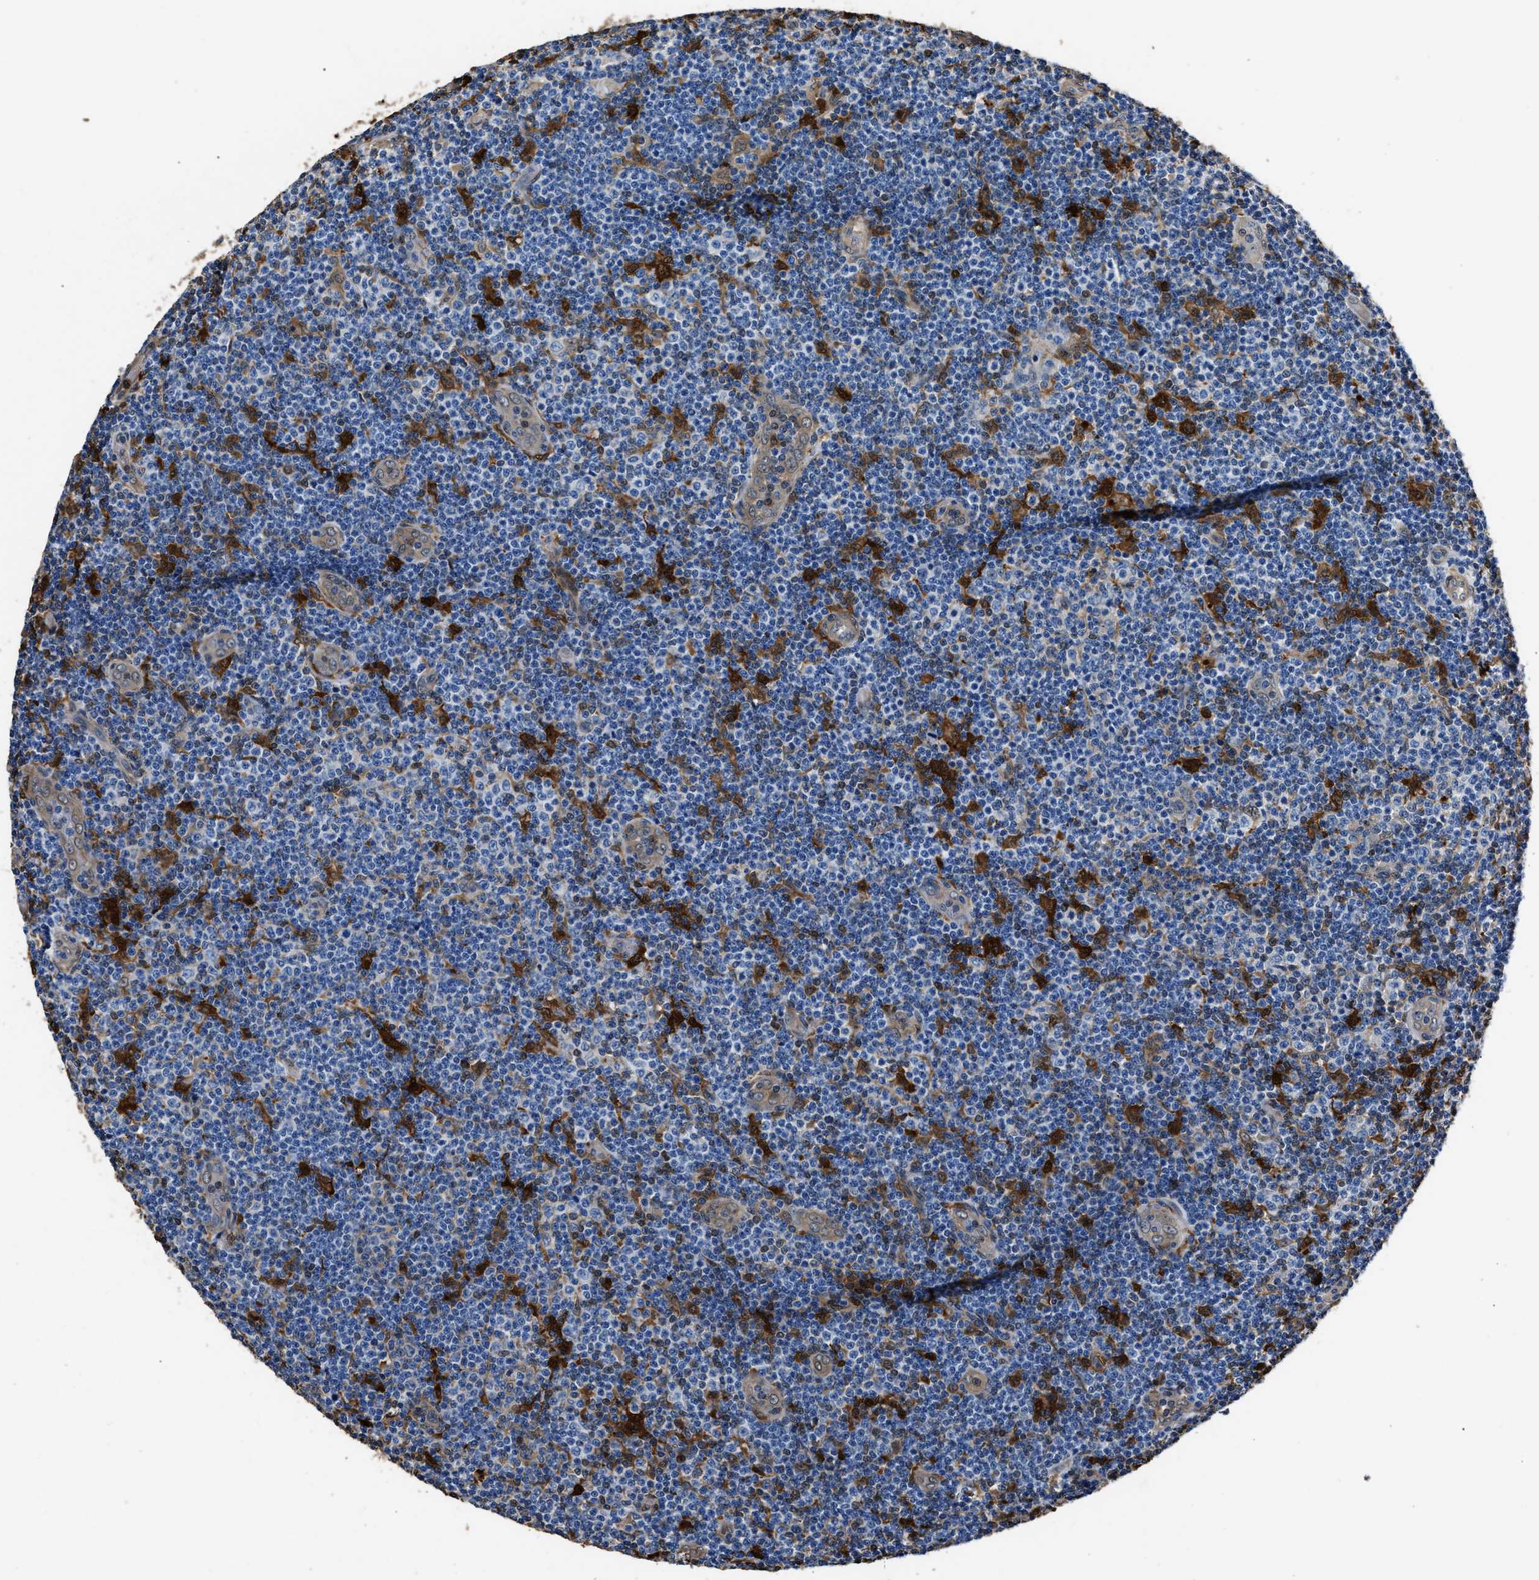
{"staining": {"intensity": "negative", "quantity": "none", "location": "none"}, "tissue": "lymphoma", "cell_type": "Tumor cells", "image_type": "cancer", "snomed": [{"axis": "morphology", "description": "Malignant lymphoma, non-Hodgkin's type, Low grade"}, {"axis": "topography", "description": "Lymph node"}], "caption": "IHC photomicrograph of lymphoma stained for a protein (brown), which reveals no expression in tumor cells.", "gene": "GSTP1", "patient": {"sex": "male", "age": 83}}